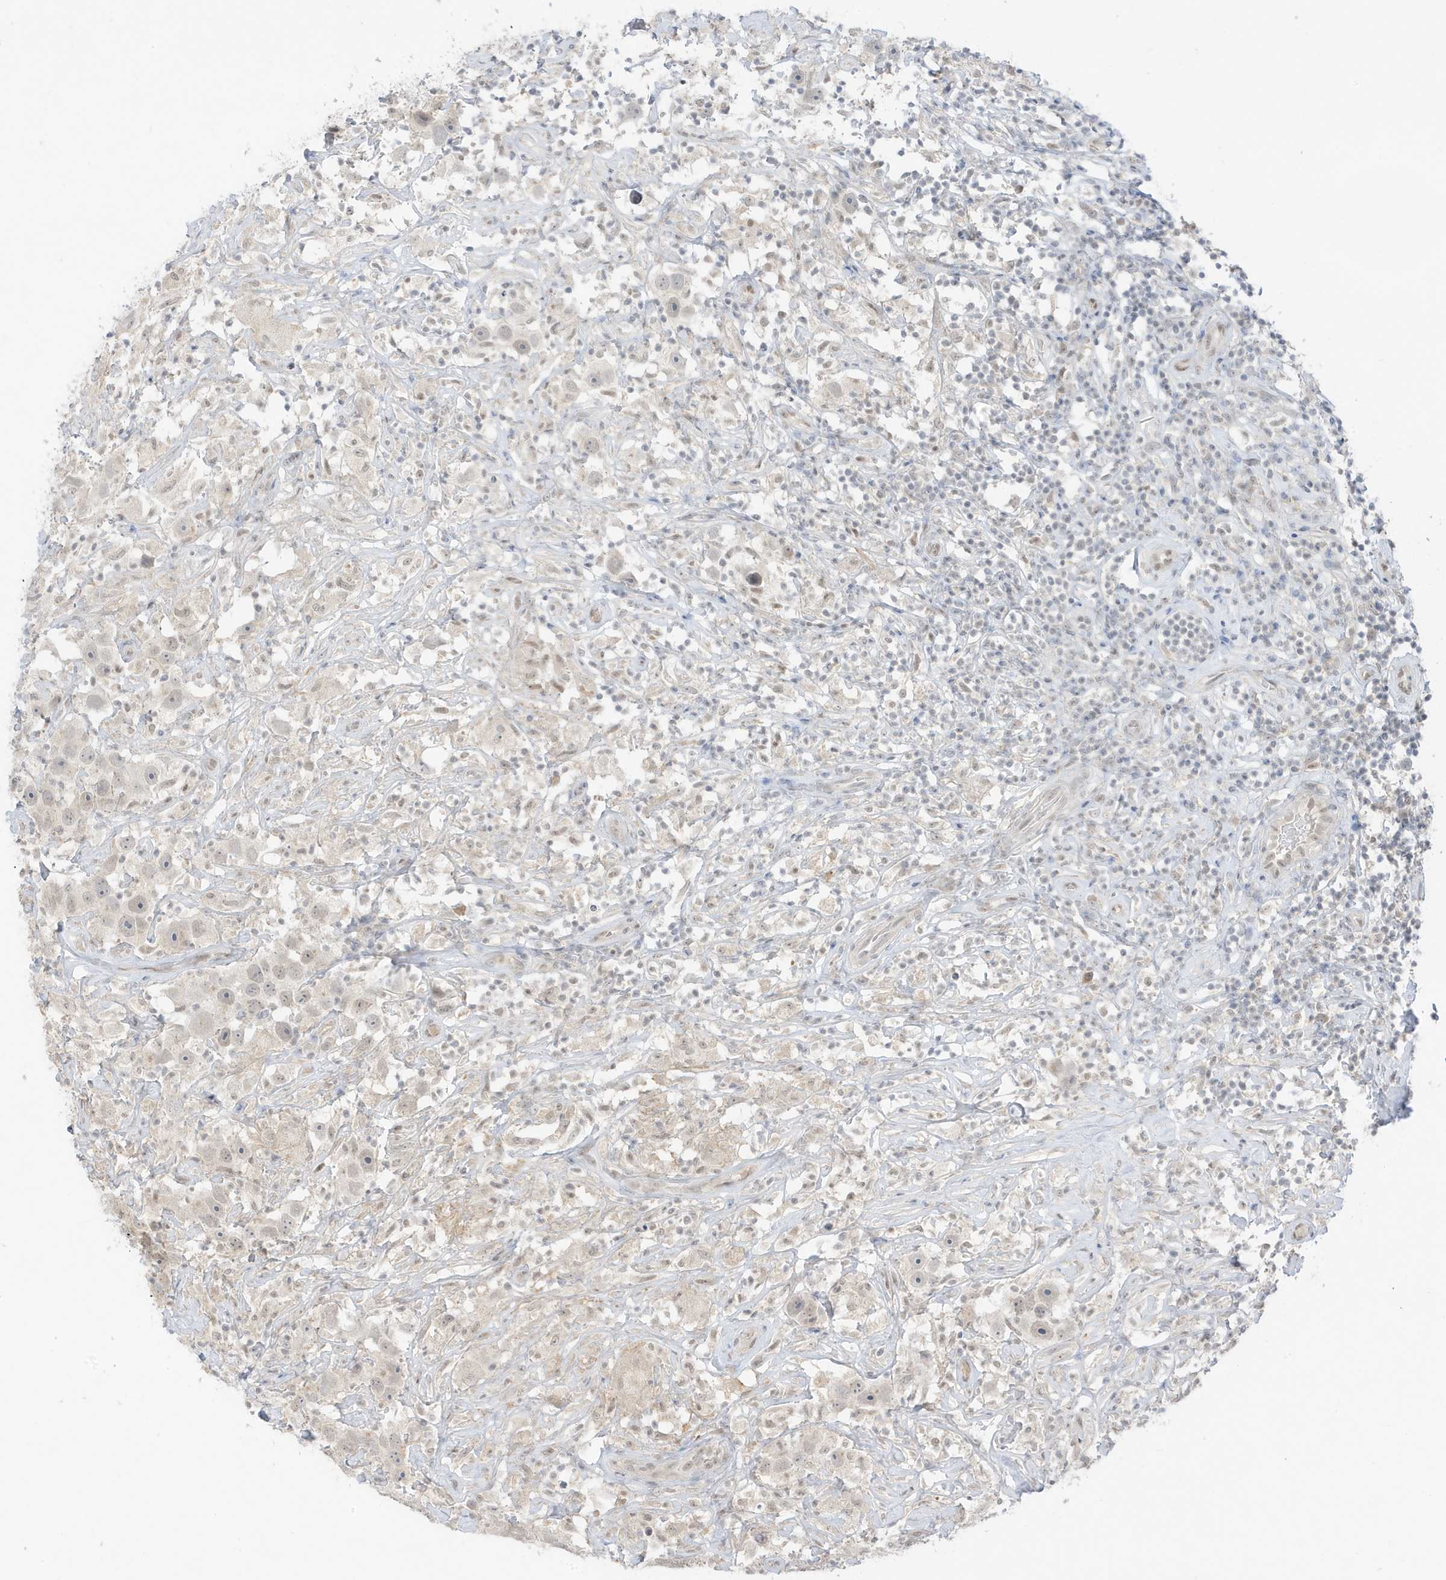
{"staining": {"intensity": "weak", "quantity": "<25%", "location": "nuclear"}, "tissue": "testis cancer", "cell_type": "Tumor cells", "image_type": "cancer", "snomed": [{"axis": "morphology", "description": "Seminoma, NOS"}, {"axis": "topography", "description": "Testis"}], "caption": "Immunohistochemistry (IHC) photomicrograph of neoplastic tissue: human testis cancer (seminoma) stained with DAB (3,3'-diaminobenzidine) reveals no significant protein positivity in tumor cells.", "gene": "MSL3", "patient": {"sex": "male", "age": 49}}